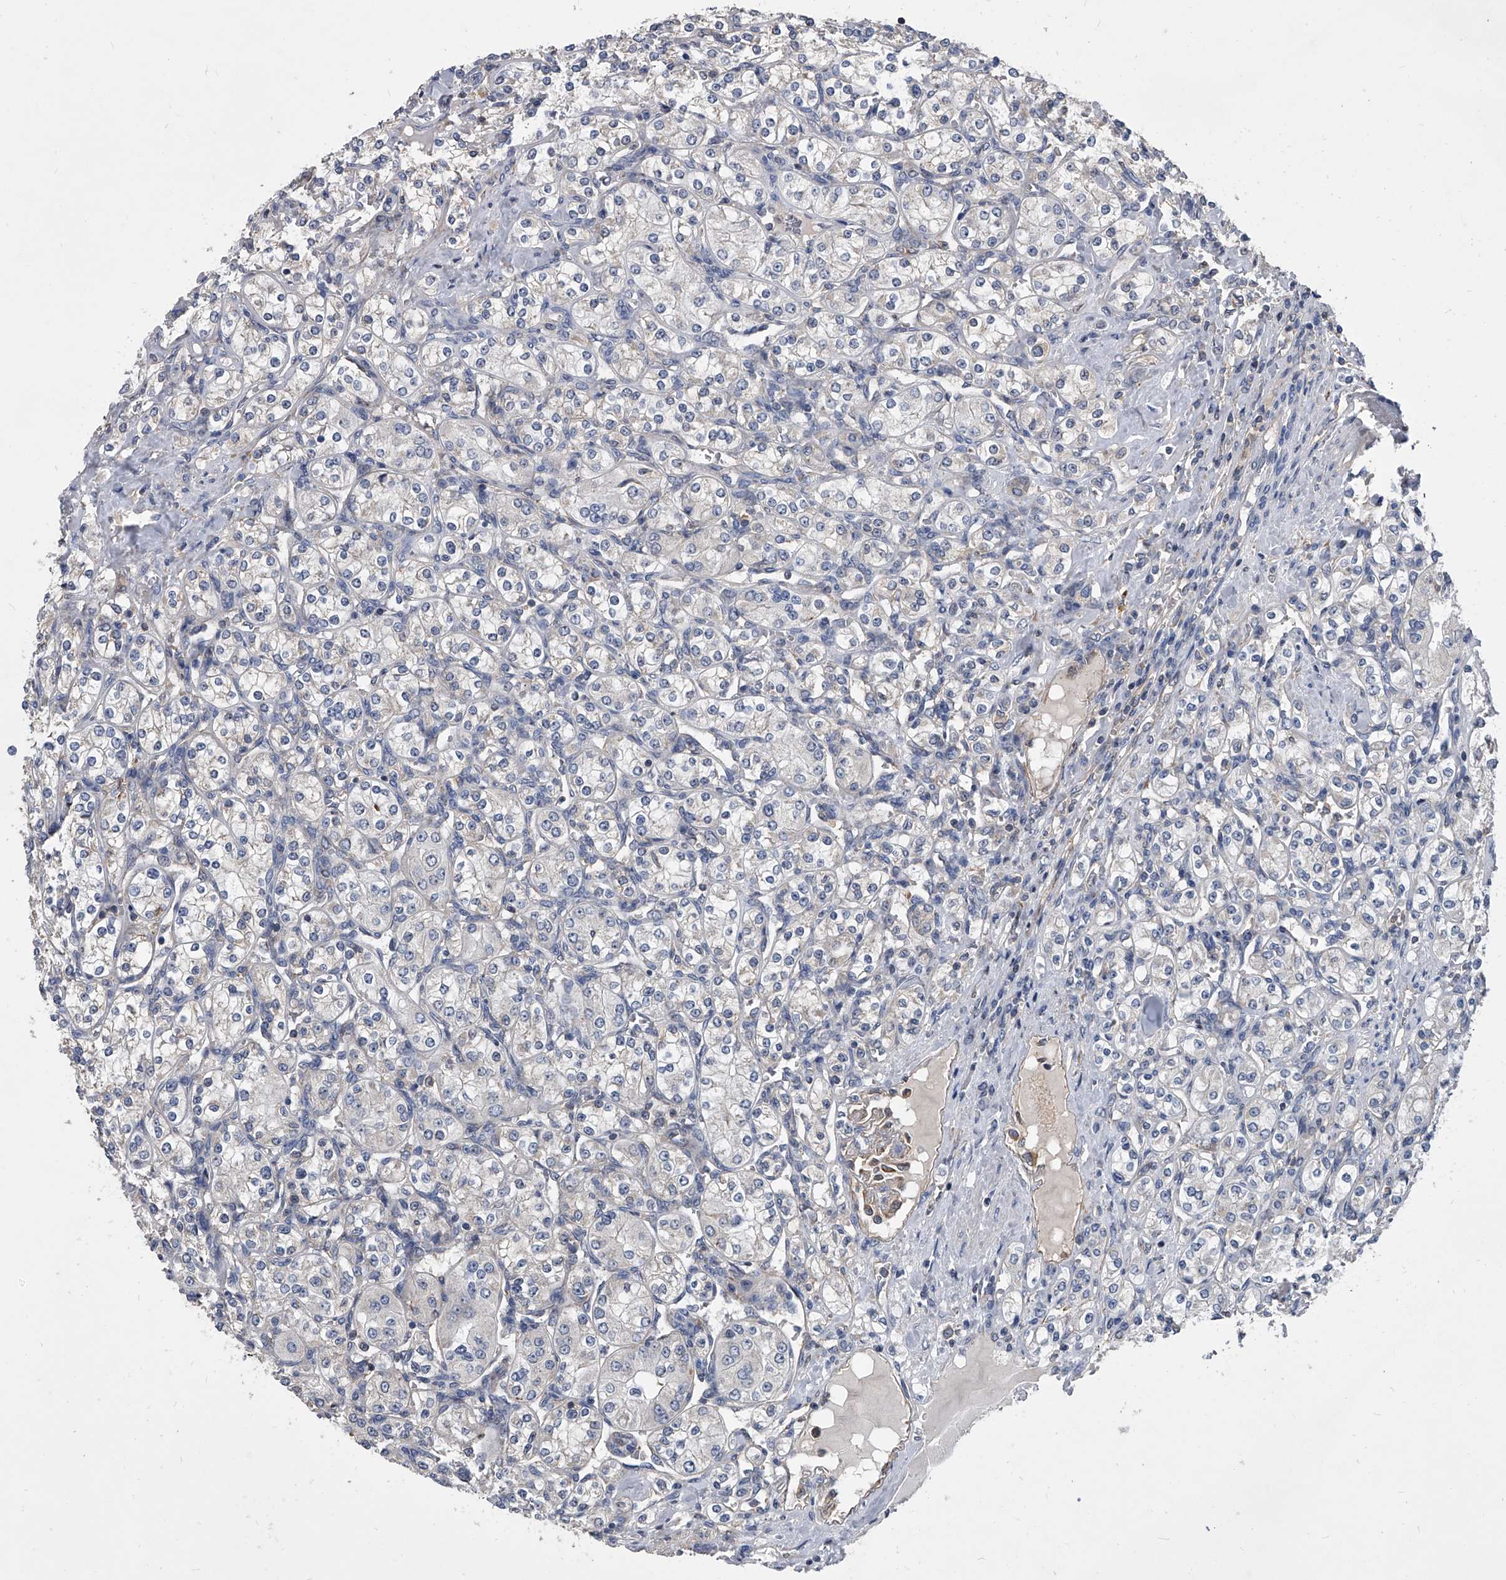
{"staining": {"intensity": "negative", "quantity": "none", "location": "none"}, "tissue": "renal cancer", "cell_type": "Tumor cells", "image_type": "cancer", "snomed": [{"axis": "morphology", "description": "Adenocarcinoma, NOS"}, {"axis": "topography", "description": "Kidney"}], "caption": "The immunohistochemistry (IHC) micrograph has no significant positivity in tumor cells of adenocarcinoma (renal) tissue. (DAB immunohistochemistry (IHC) with hematoxylin counter stain).", "gene": "MAP4K3", "patient": {"sex": "male", "age": 77}}